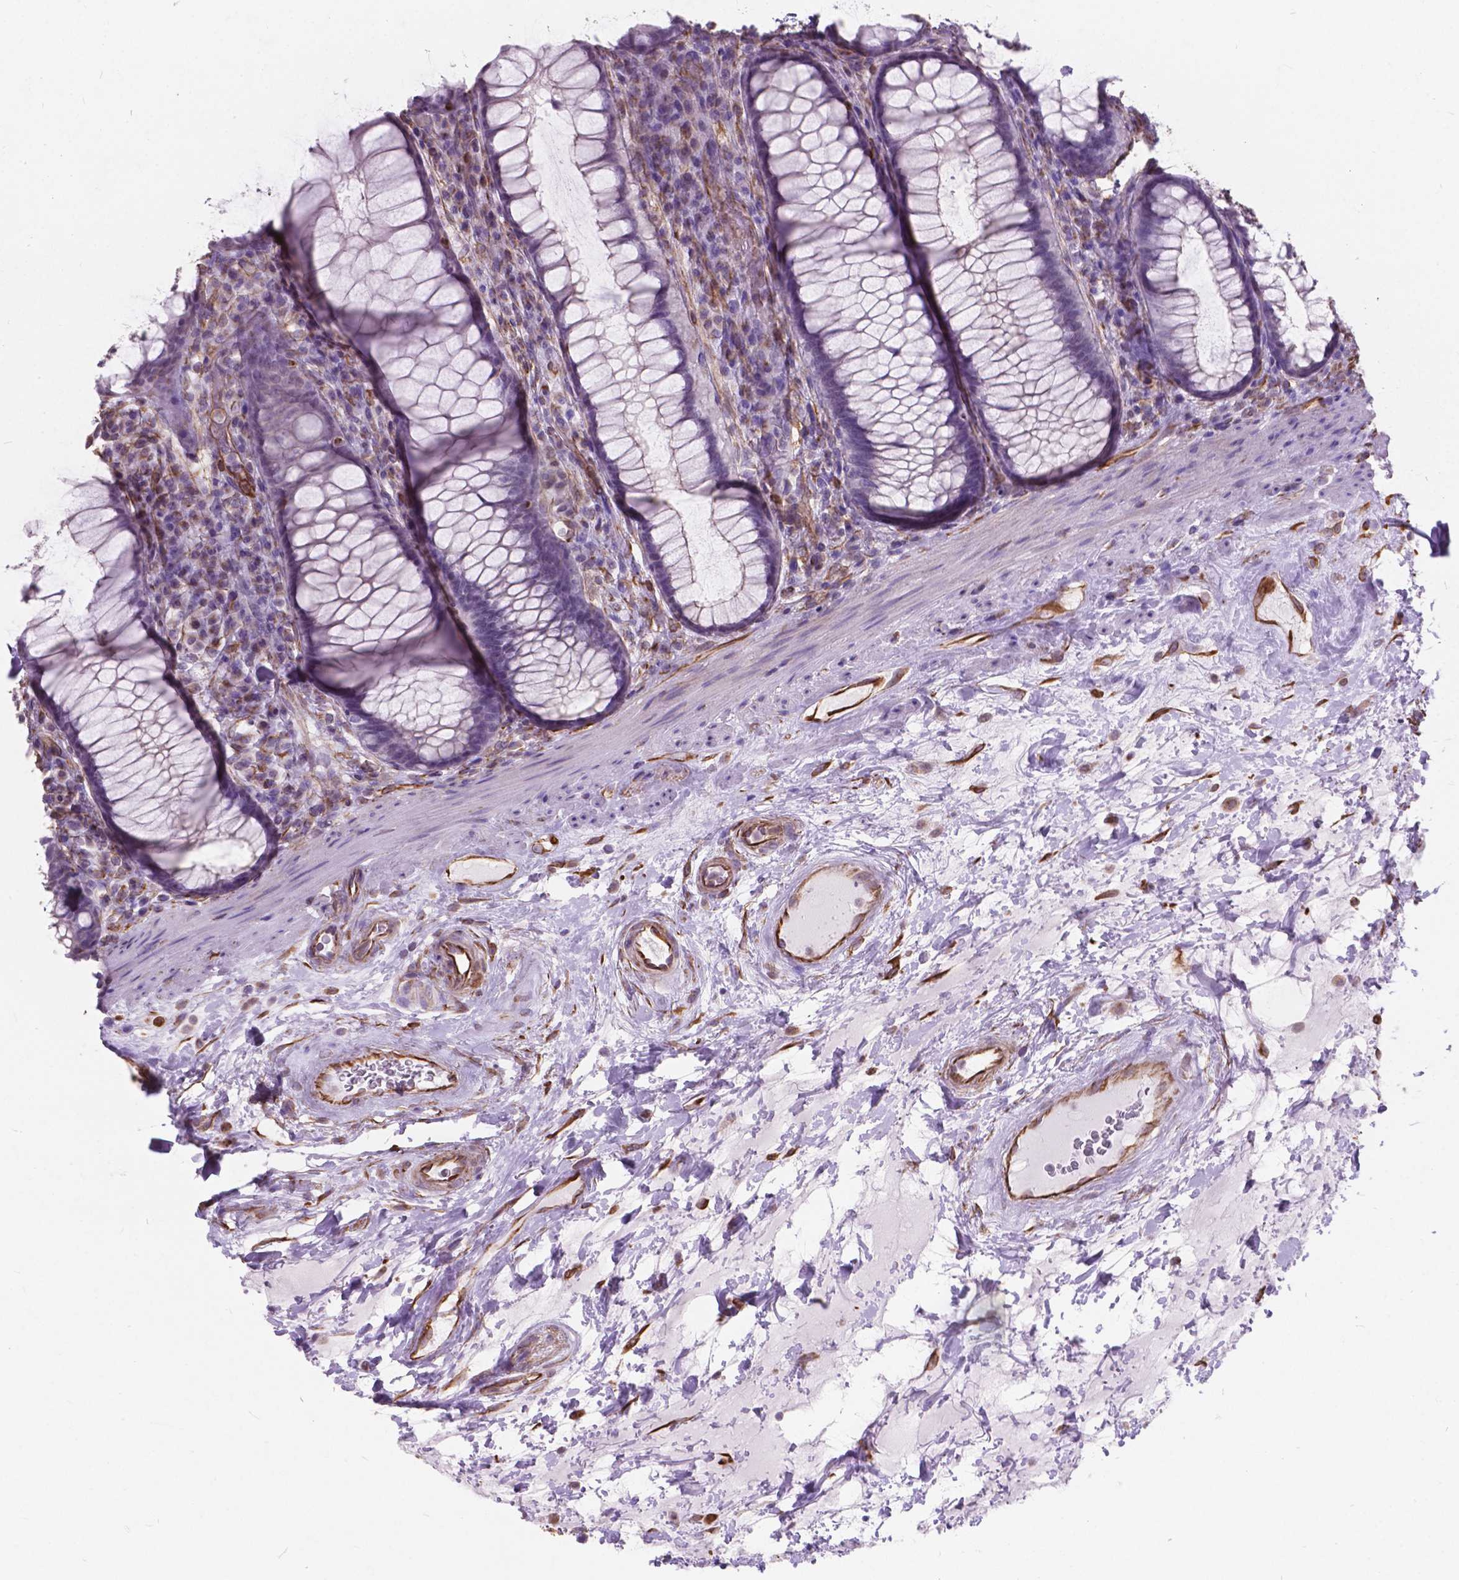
{"staining": {"intensity": "negative", "quantity": "none", "location": "none"}, "tissue": "rectum", "cell_type": "Glandular cells", "image_type": "normal", "snomed": [{"axis": "morphology", "description": "Normal tissue, NOS"}, {"axis": "topography", "description": "Rectum"}], "caption": "Glandular cells are negative for brown protein staining in unremarkable rectum. Brightfield microscopy of immunohistochemistry stained with DAB (3,3'-diaminobenzidine) (brown) and hematoxylin (blue), captured at high magnification.", "gene": "AMOT", "patient": {"sex": "male", "age": 72}}